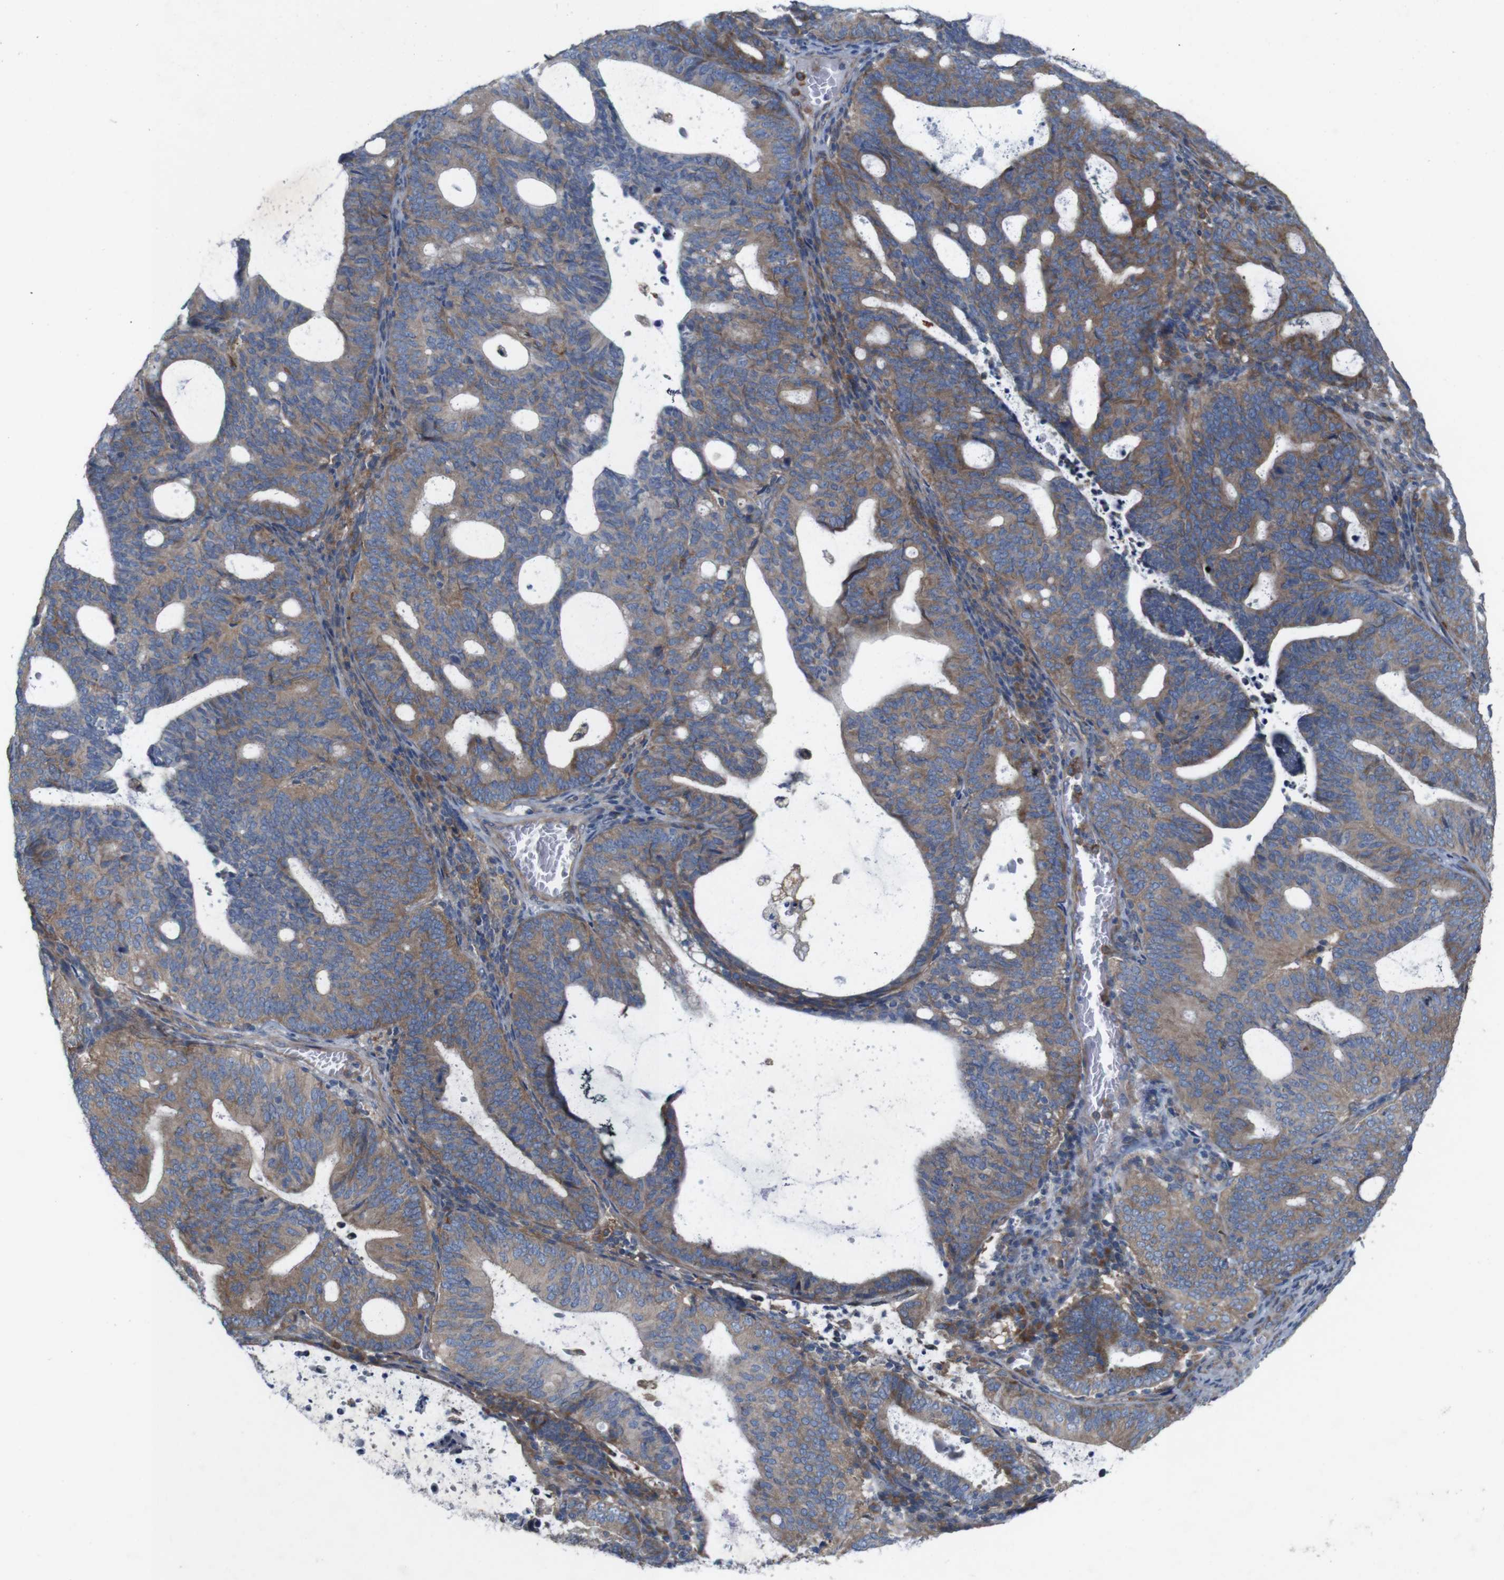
{"staining": {"intensity": "moderate", "quantity": ">75%", "location": "cytoplasmic/membranous"}, "tissue": "endometrial cancer", "cell_type": "Tumor cells", "image_type": "cancer", "snomed": [{"axis": "morphology", "description": "Adenocarcinoma, NOS"}, {"axis": "topography", "description": "Uterus"}], "caption": "Immunohistochemical staining of endometrial adenocarcinoma demonstrates medium levels of moderate cytoplasmic/membranous staining in about >75% of tumor cells. The protein of interest is stained brown, and the nuclei are stained in blue (DAB IHC with brightfield microscopy, high magnification).", "gene": "SIGLEC8", "patient": {"sex": "female", "age": 83}}